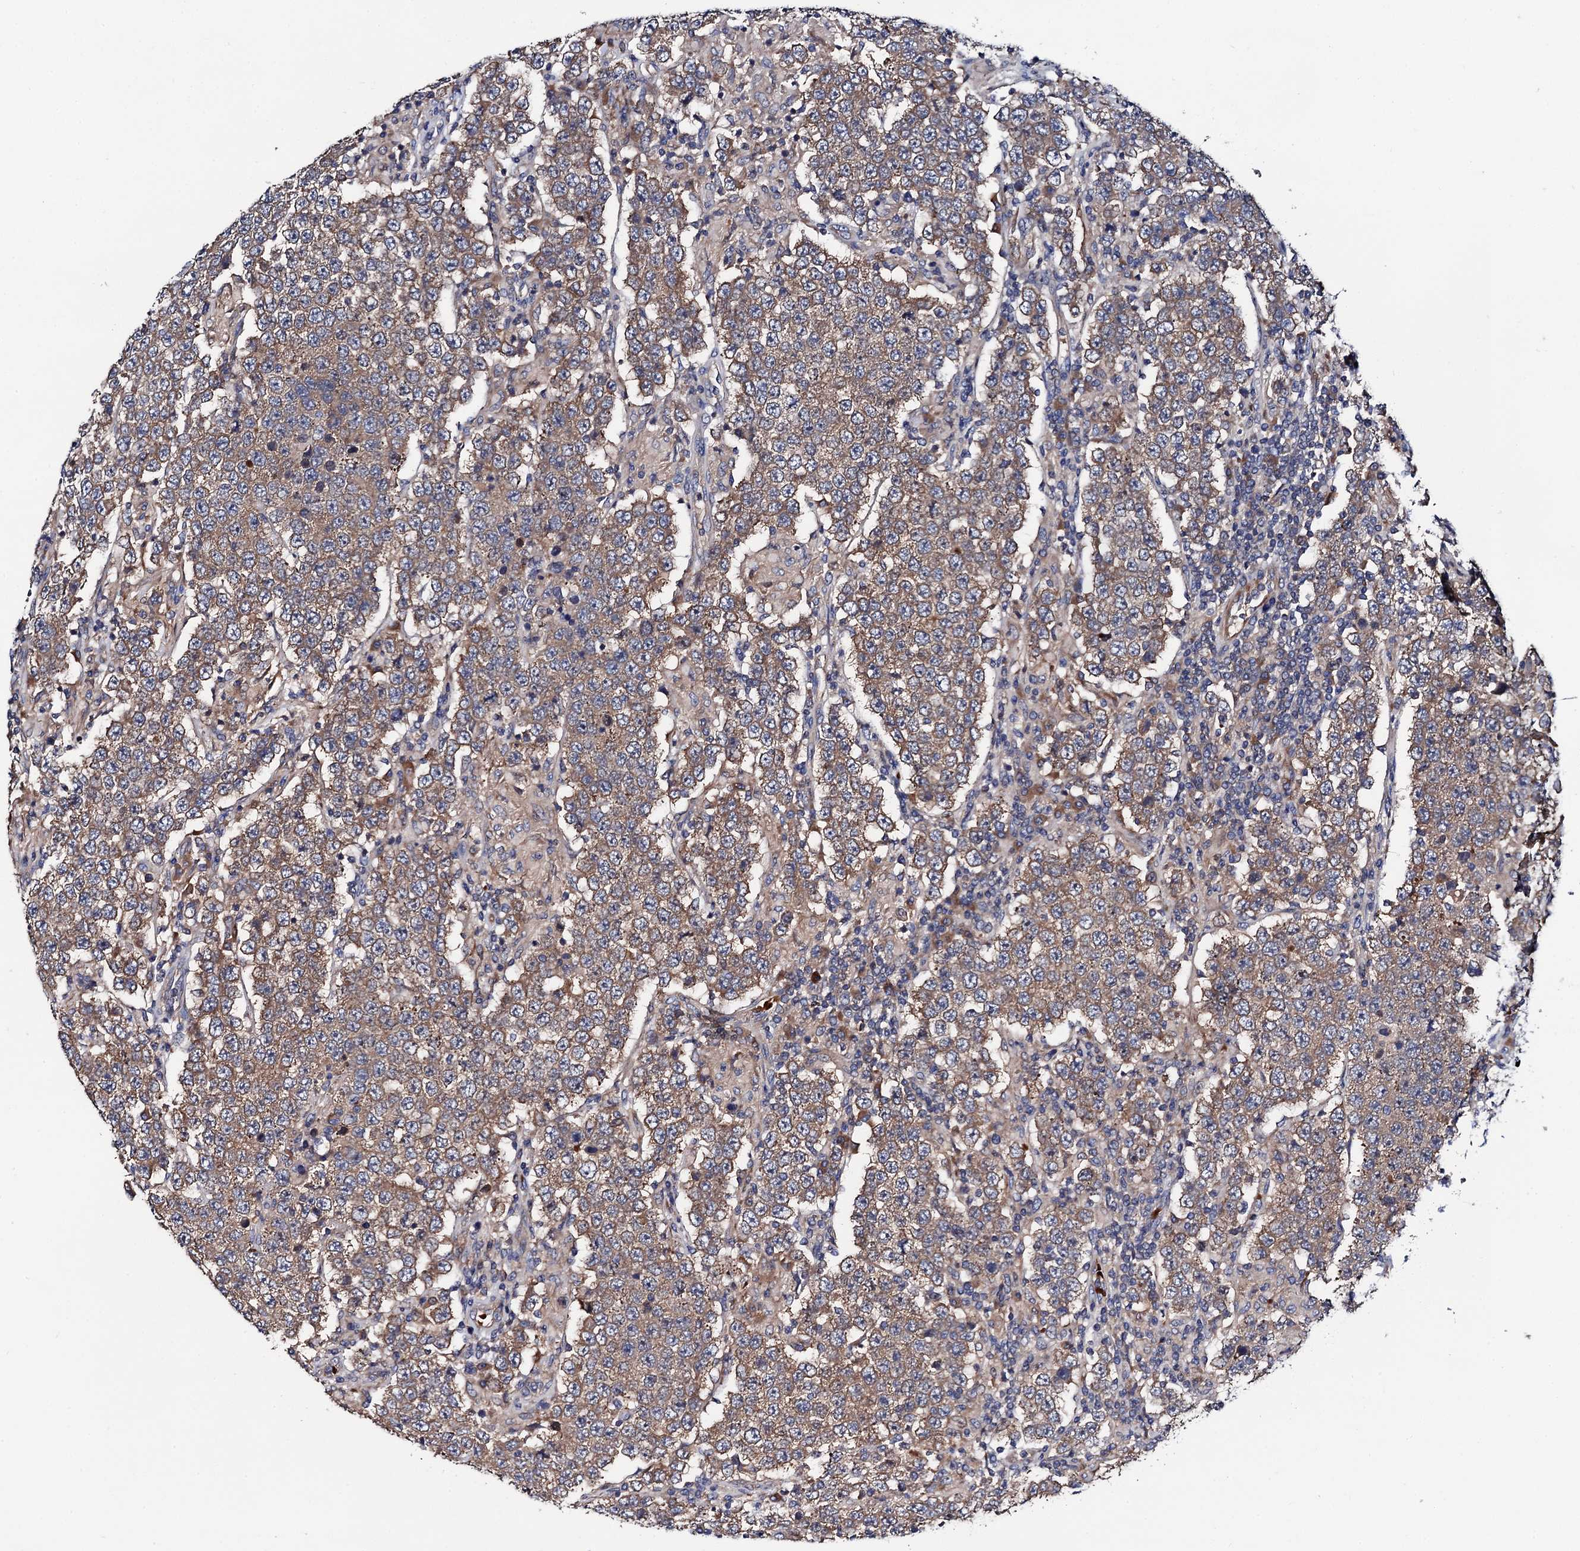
{"staining": {"intensity": "weak", "quantity": ">75%", "location": "cytoplasmic/membranous"}, "tissue": "testis cancer", "cell_type": "Tumor cells", "image_type": "cancer", "snomed": [{"axis": "morphology", "description": "Normal tissue, NOS"}, {"axis": "morphology", "description": "Urothelial carcinoma, High grade"}, {"axis": "morphology", "description": "Seminoma, NOS"}, {"axis": "morphology", "description": "Carcinoma, Embryonal, NOS"}, {"axis": "topography", "description": "Urinary bladder"}, {"axis": "topography", "description": "Testis"}], "caption": "Protein staining reveals weak cytoplasmic/membranous positivity in about >75% of tumor cells in testis embryonal carcinoma.", "gene": "TRMT112", "patient": {"sex": "male", "age": 41}}